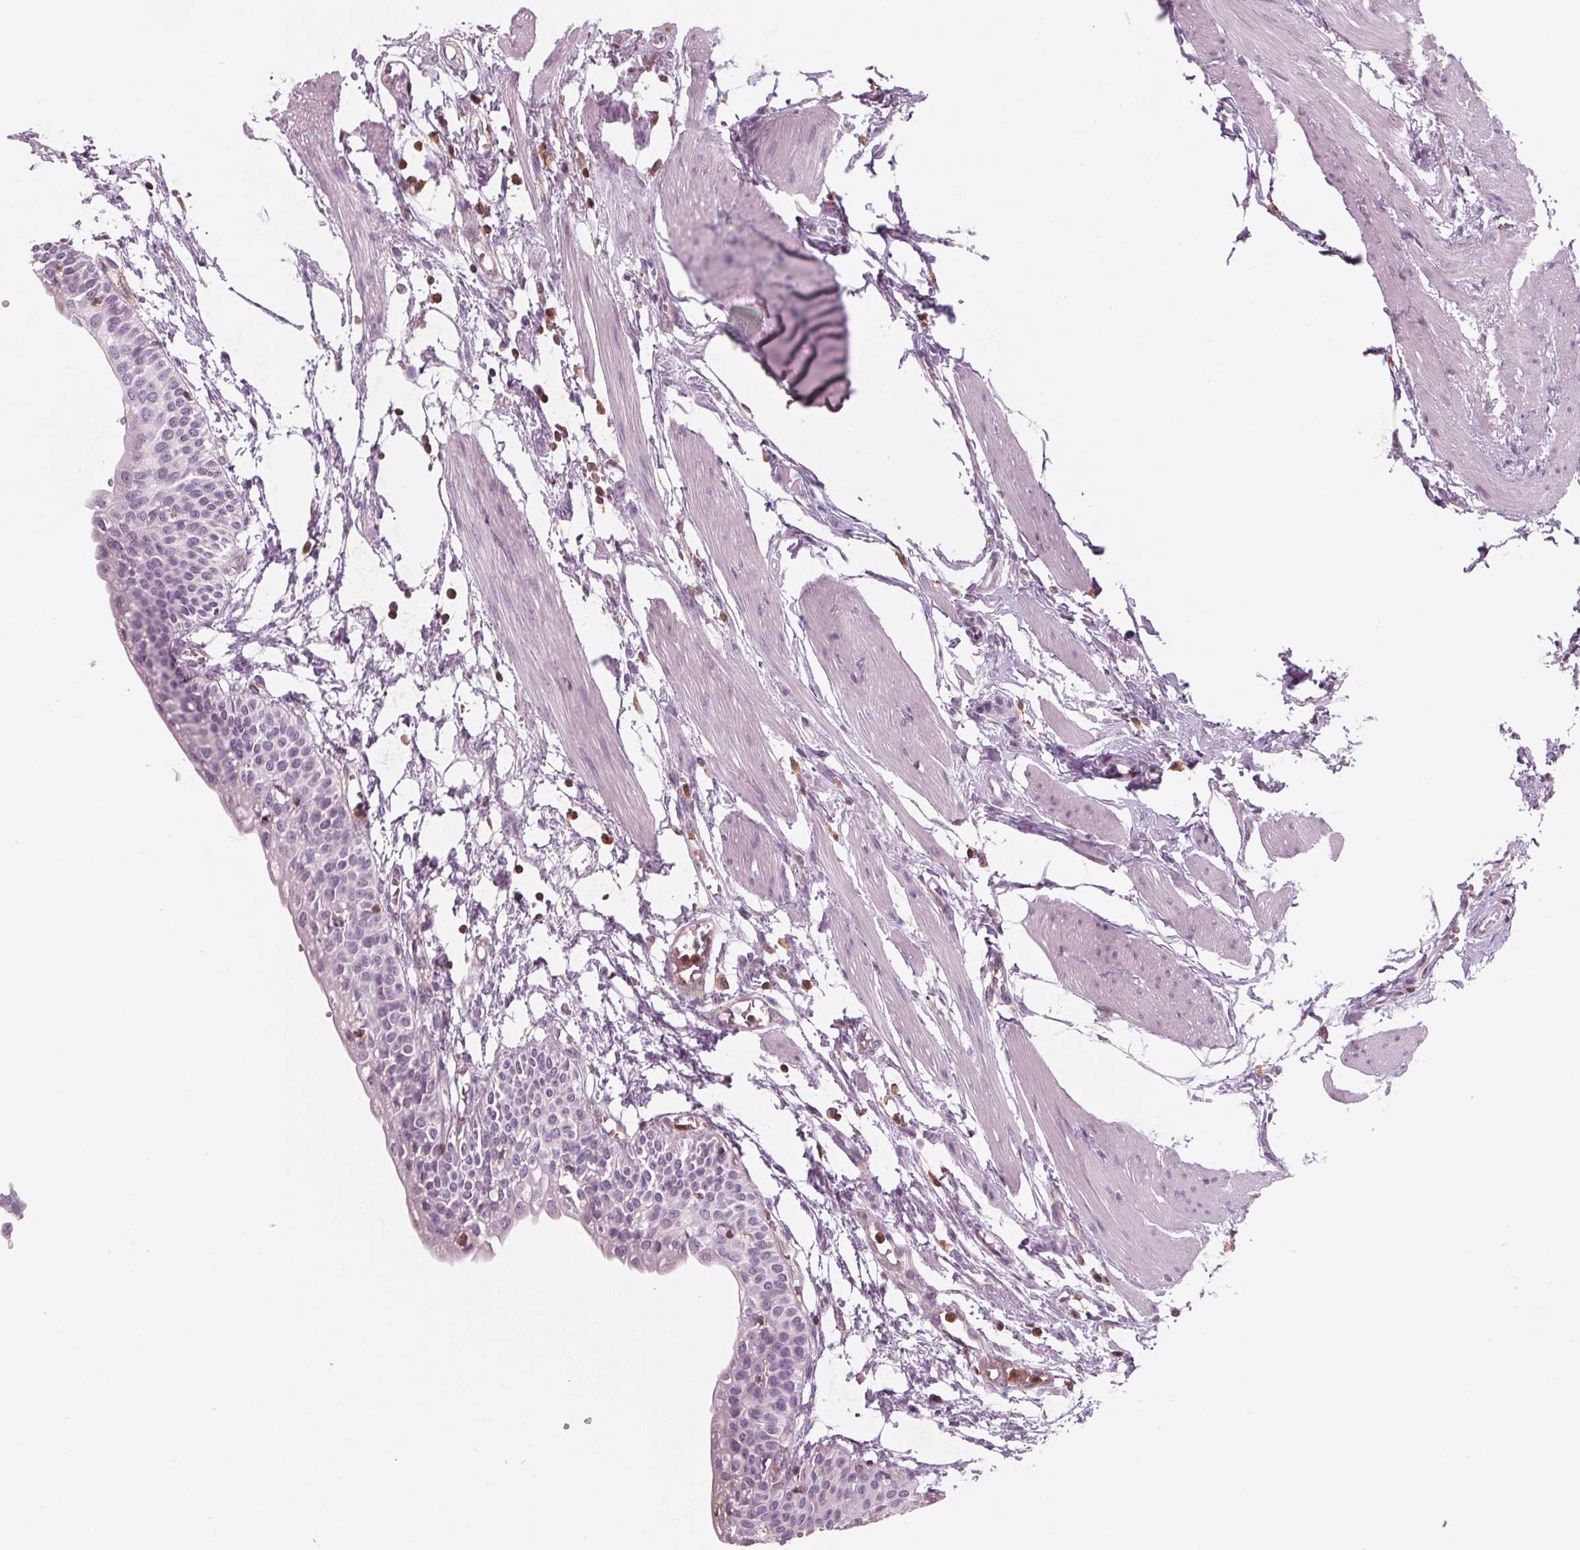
{"staining": {"intensity": "negative", "quantity": "none", "location": "none"}, "tissue": "urinary bladder", "cell_type": "Urothelial cells", "image_type": "normal", "snomed": [{"axis": "morphology", "description": "Normal tissue, NOS"}, {"axis": "topography", "description": "Urinary bladder"}, {"axis": "topography", "description": "Peripheral nerve tissue"}], "caption": "Protein analysis of benign urinary bladder reveals no significant expression in urothelial cells.", "gene": "ARHGAP25", "patient": {"sex": "male", "age": 55}}